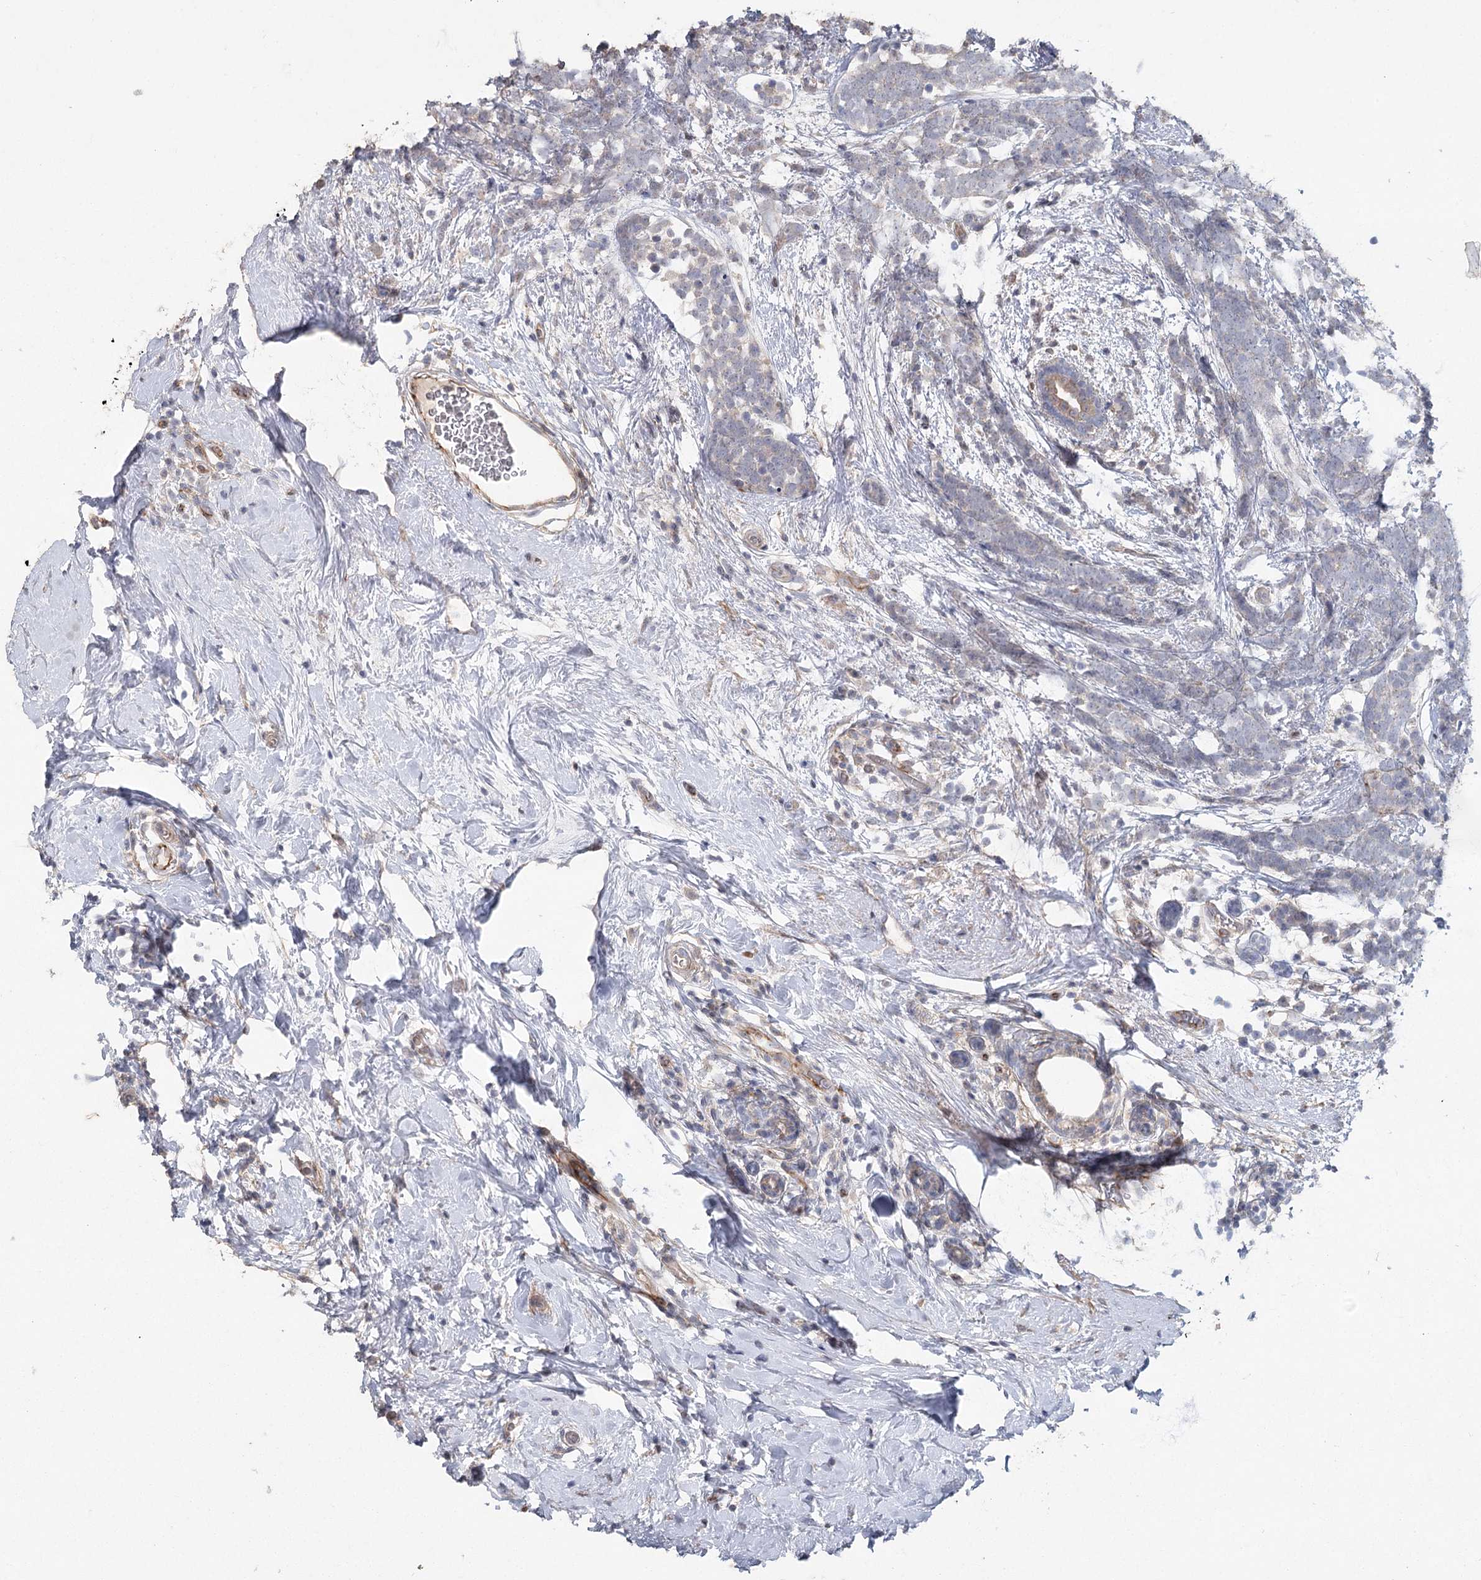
{"staining": {"intensity": "negative", "quantity": "none", "location": "none"}, "tissue": "breast cancer", "cell_type": "Tumor cells", "image_type": "cancer", "snomed": [{"axis": "morphology", "description": "Lobular carcinoma"}, {"axis": "topography", "description": "Breast"}], "caption": "An immunohistochemistry (IHC) histopathology image of lobular carcinoma (breast) is shown. There is no staining in tumor cells of lobular carcinoma (breast).", "gene": "MAP3K13", "patient": {"sex": "female", "age": 58}}